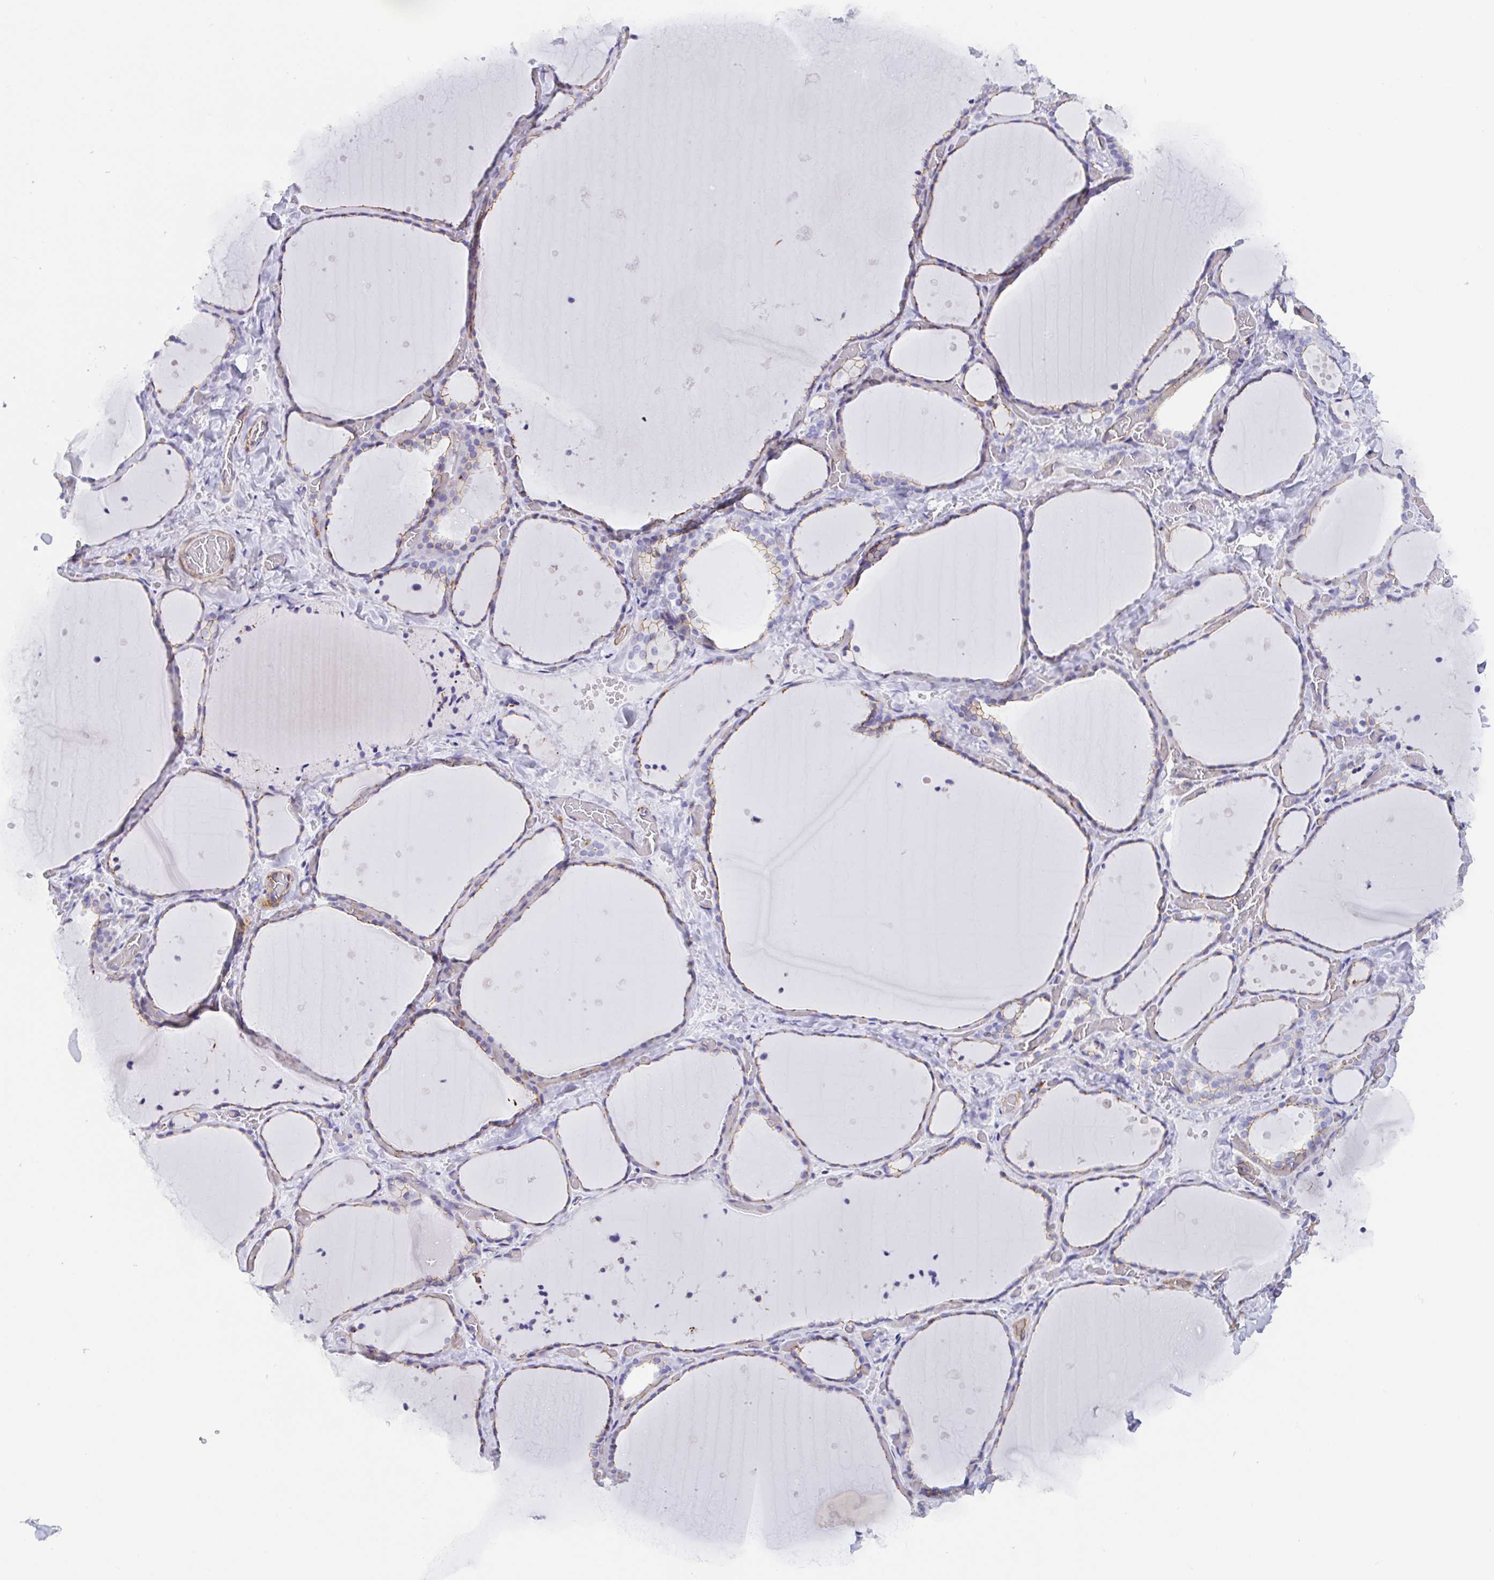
{"staining": {"intensity": "weak", "quantity": "<25%", "location": "cytoplasmic/membranous"}, "tissue": "thyroid gland", "cell_type": "Glandular cells", "image_type": "normal", "snomed": [{"axis": "morphology", "description": "Normal tissue, NOS"}, {"axis": "topography", "description": "Thyroid gland"}], "caption": "Glandular cells are negative for protein expression in normal human thyroid gland. Nuclei are stained in blue.", "gene": "TRAM2", "patient": {"sex": "female", "age": 36}}